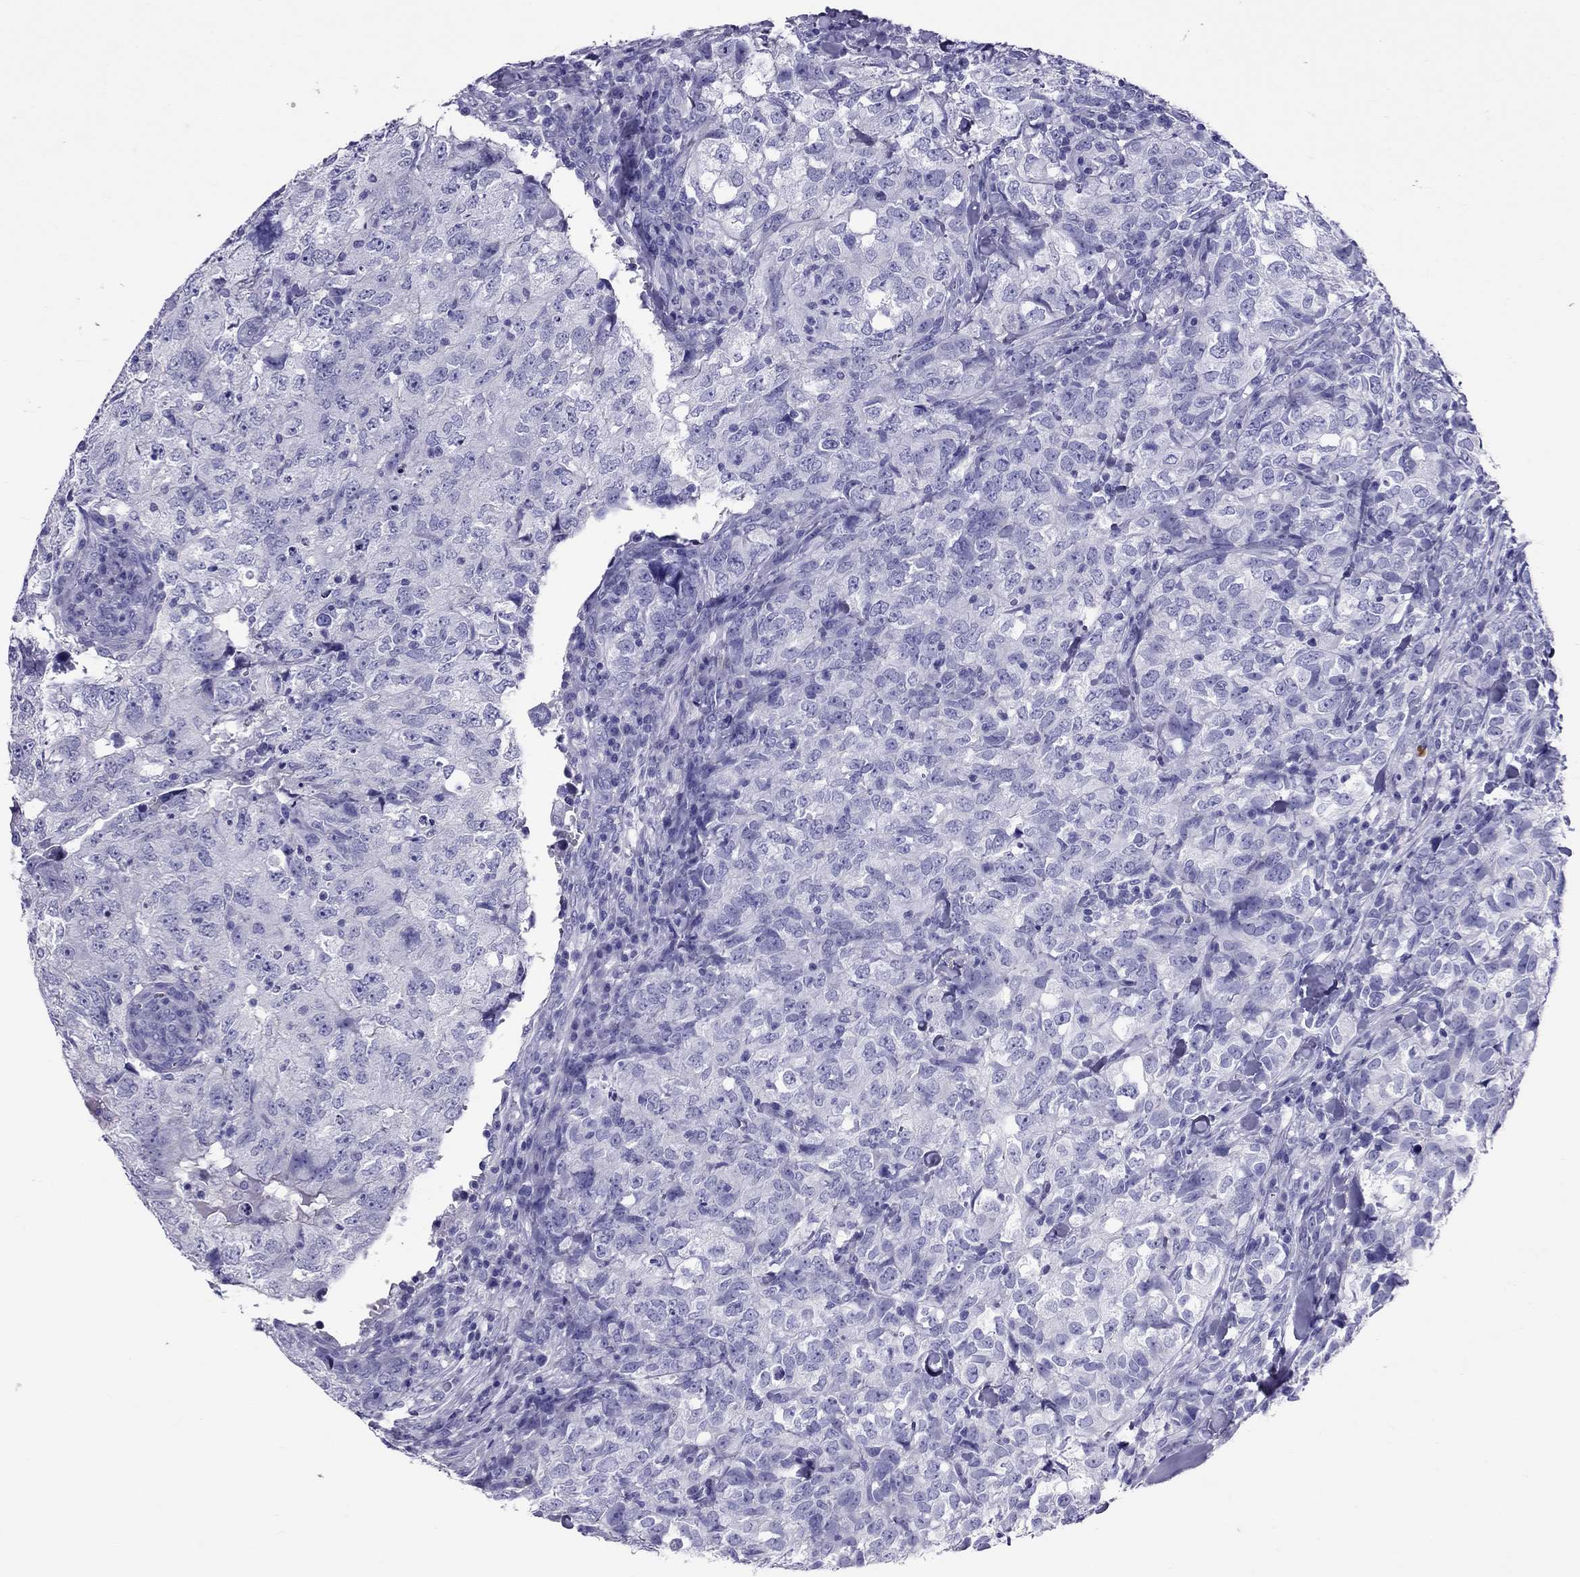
{"staining": {"intensity": "negative", "quantity": "none", "location": "none"}, "tissue": "breast cancer", "cell_type": "Tumor cells", "image_type": "cancer", "snomed": [{"axis": "morphology", "description": "Duct carcinoma"}, {"axis": "topography", "description": "Breast"}], "caption": "An image of human breast cancer is negative for staining in tumor cells.", "gene": "AVPR1B", "patient": {"sex": "female", "age": 30}}